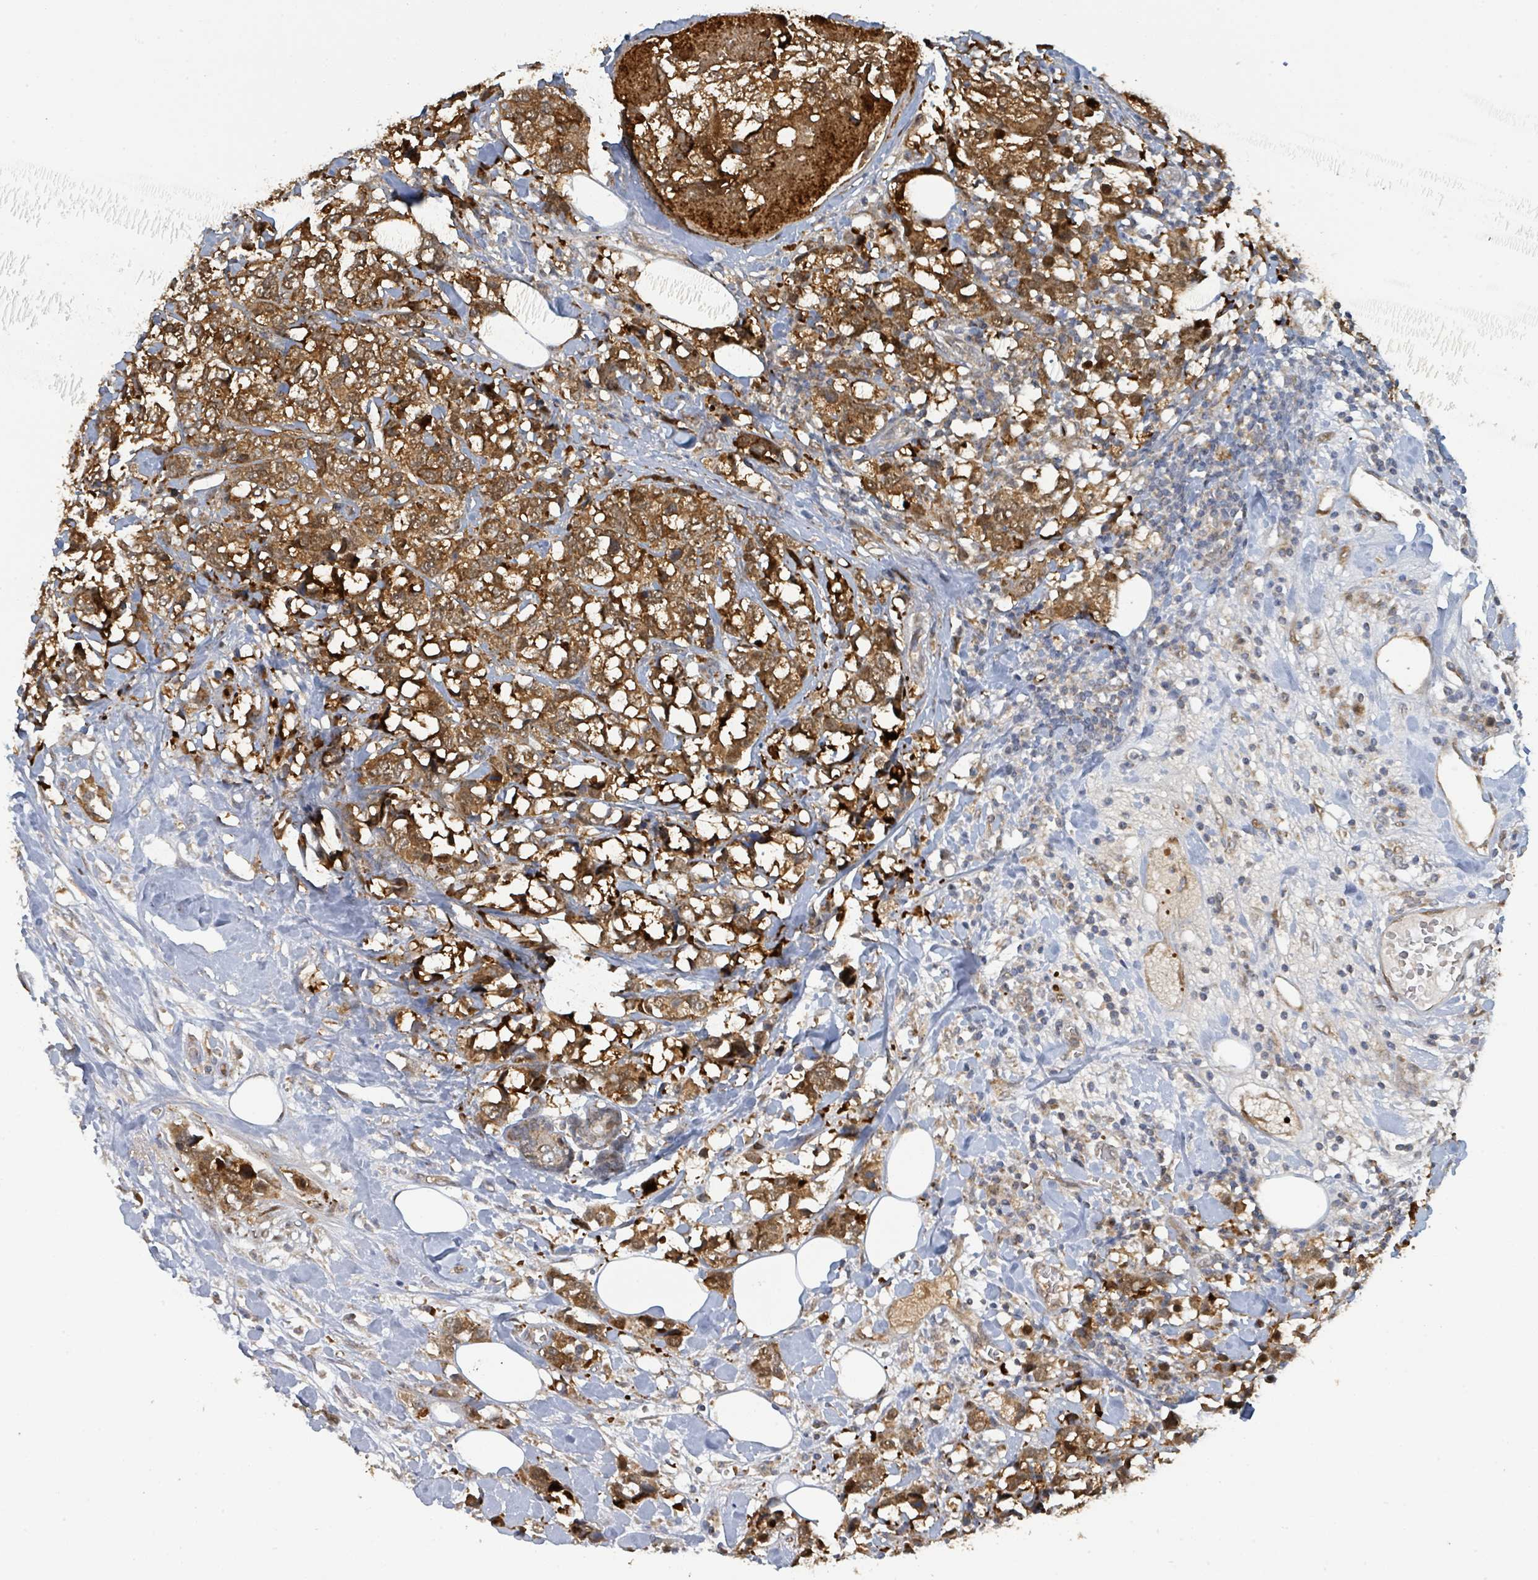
{"staining": {"intensity": "moderate", "quantity": ">75%", "location": "cytoplasmic/membranous,nuclear"}, "tissue": "breast cancer", "cell_type": "Tumor cells", "image_type": "cancer", "snomed": [{"axis": "morphology", "description": "Lobular carcinoma"}, {"axis": "topography", "description": "Breast"}], "caption": "DAB immunohistochemical staining of human breast cancer exhibits moderate cytoplasmic/membranous and nuclear protein staining in approximately >75% of tumor cells. The protein is stained brown, and the nuclei are stained in blue (DAB (3,3'-diaminobenzidine) IHC with brightfield microscopy, high magnification).", "gene": "PSMB7", "patient": {"sex": "female", "age": 59}}